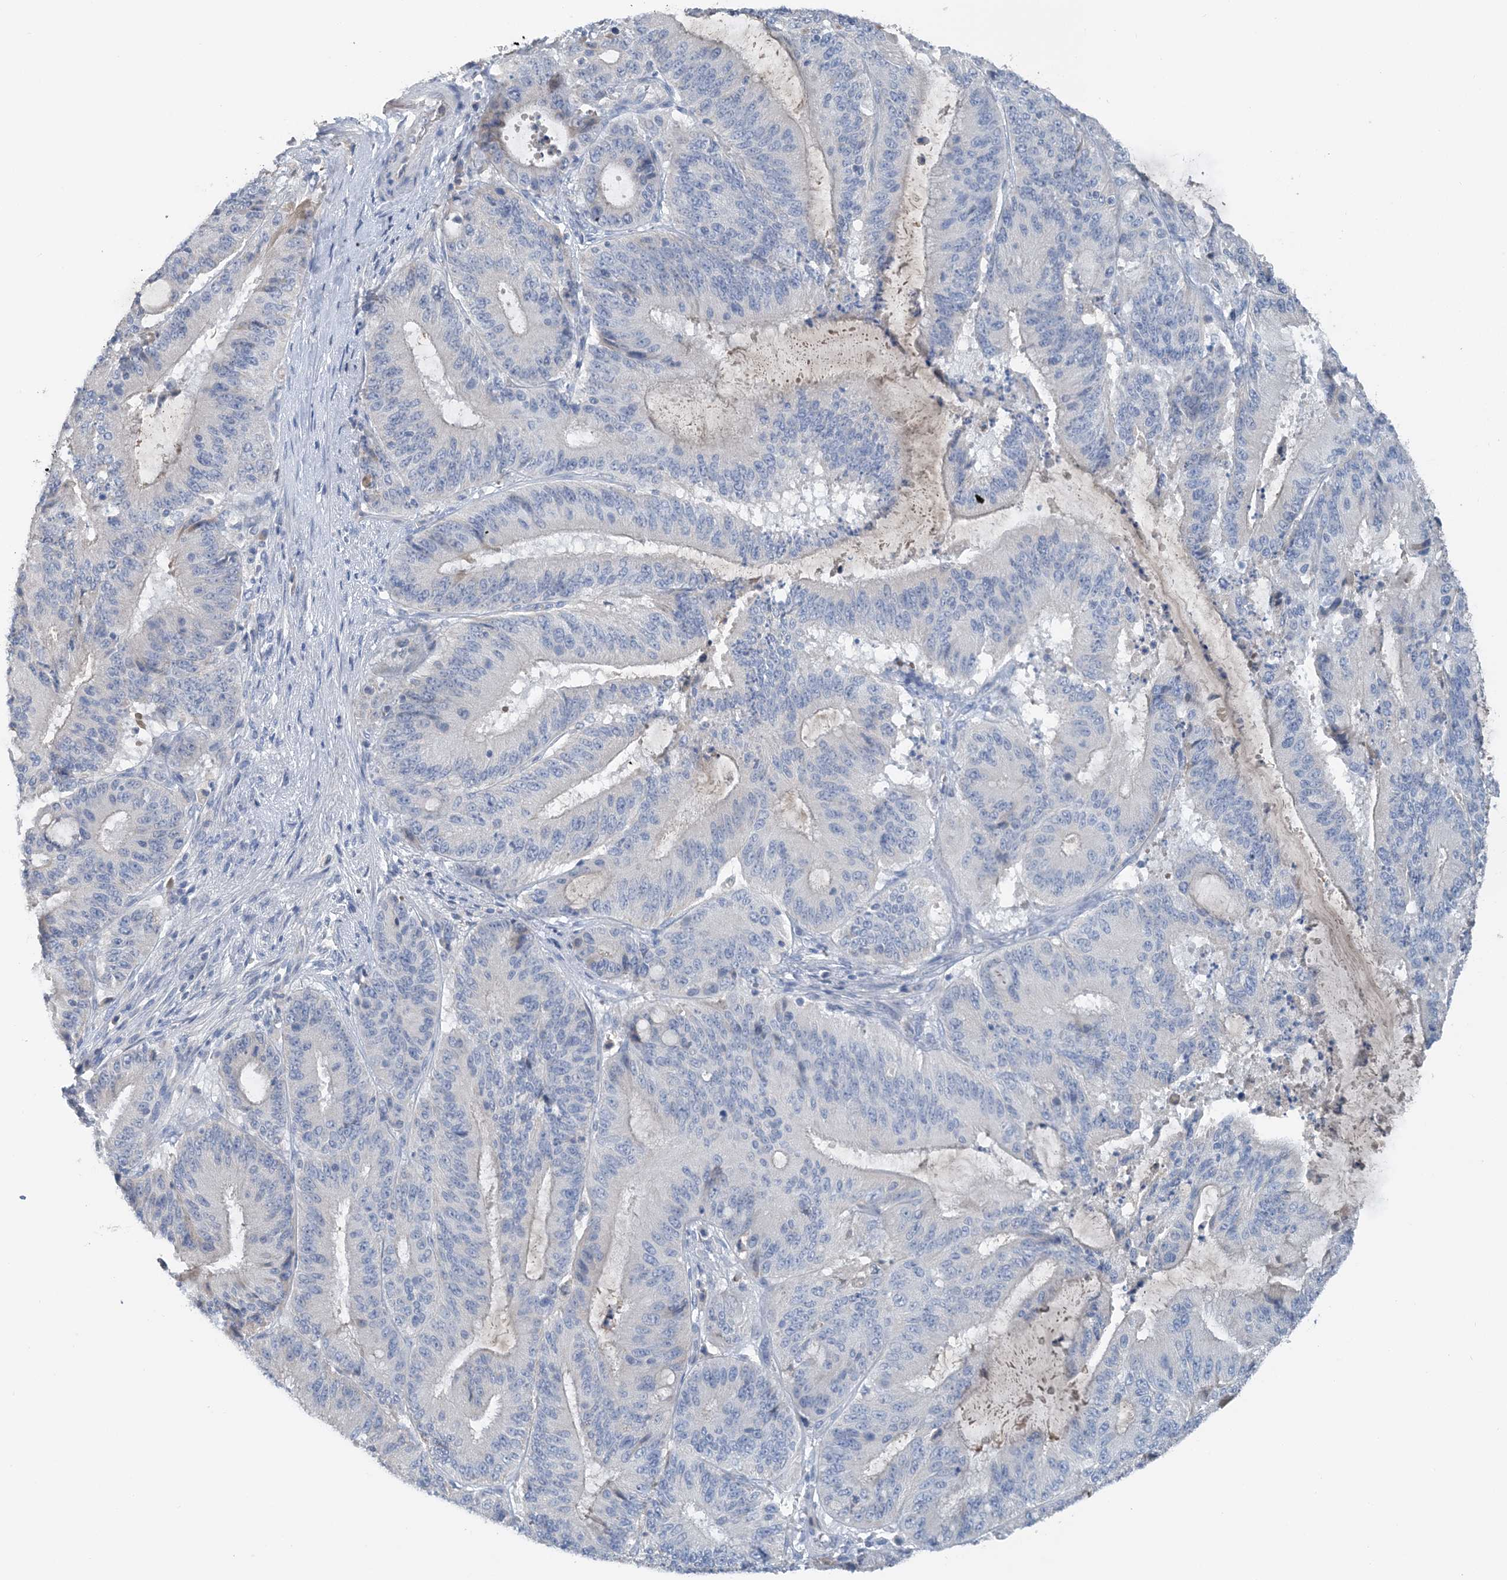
{"staining": {"intensity": "negative", "quantity": "none", "location": "none"}, "tissue": "liver cancer", "cell_type": "Tumor cells", "image_type": "cancer", "snomed": [{"axis": "morphology", "description": "Normal tissue, NOS"}, {"axis": "morphology", "description": "Cholangiocarcinoma"}, {"axis": "topography", "description": "Liver"}, {"axis": "topography", "description": "Peripheral nerve tissue"}], "caption": "An image of cholangiocarcinoma (liver) stained for a protein reveals no brown staining in tumor cells. (DAB immunohistochemistry (IHC) visualized using brightfield microscopy, high magnification).", "gene": "CTRL", "patient": {"sex": "female", "age": 73}}